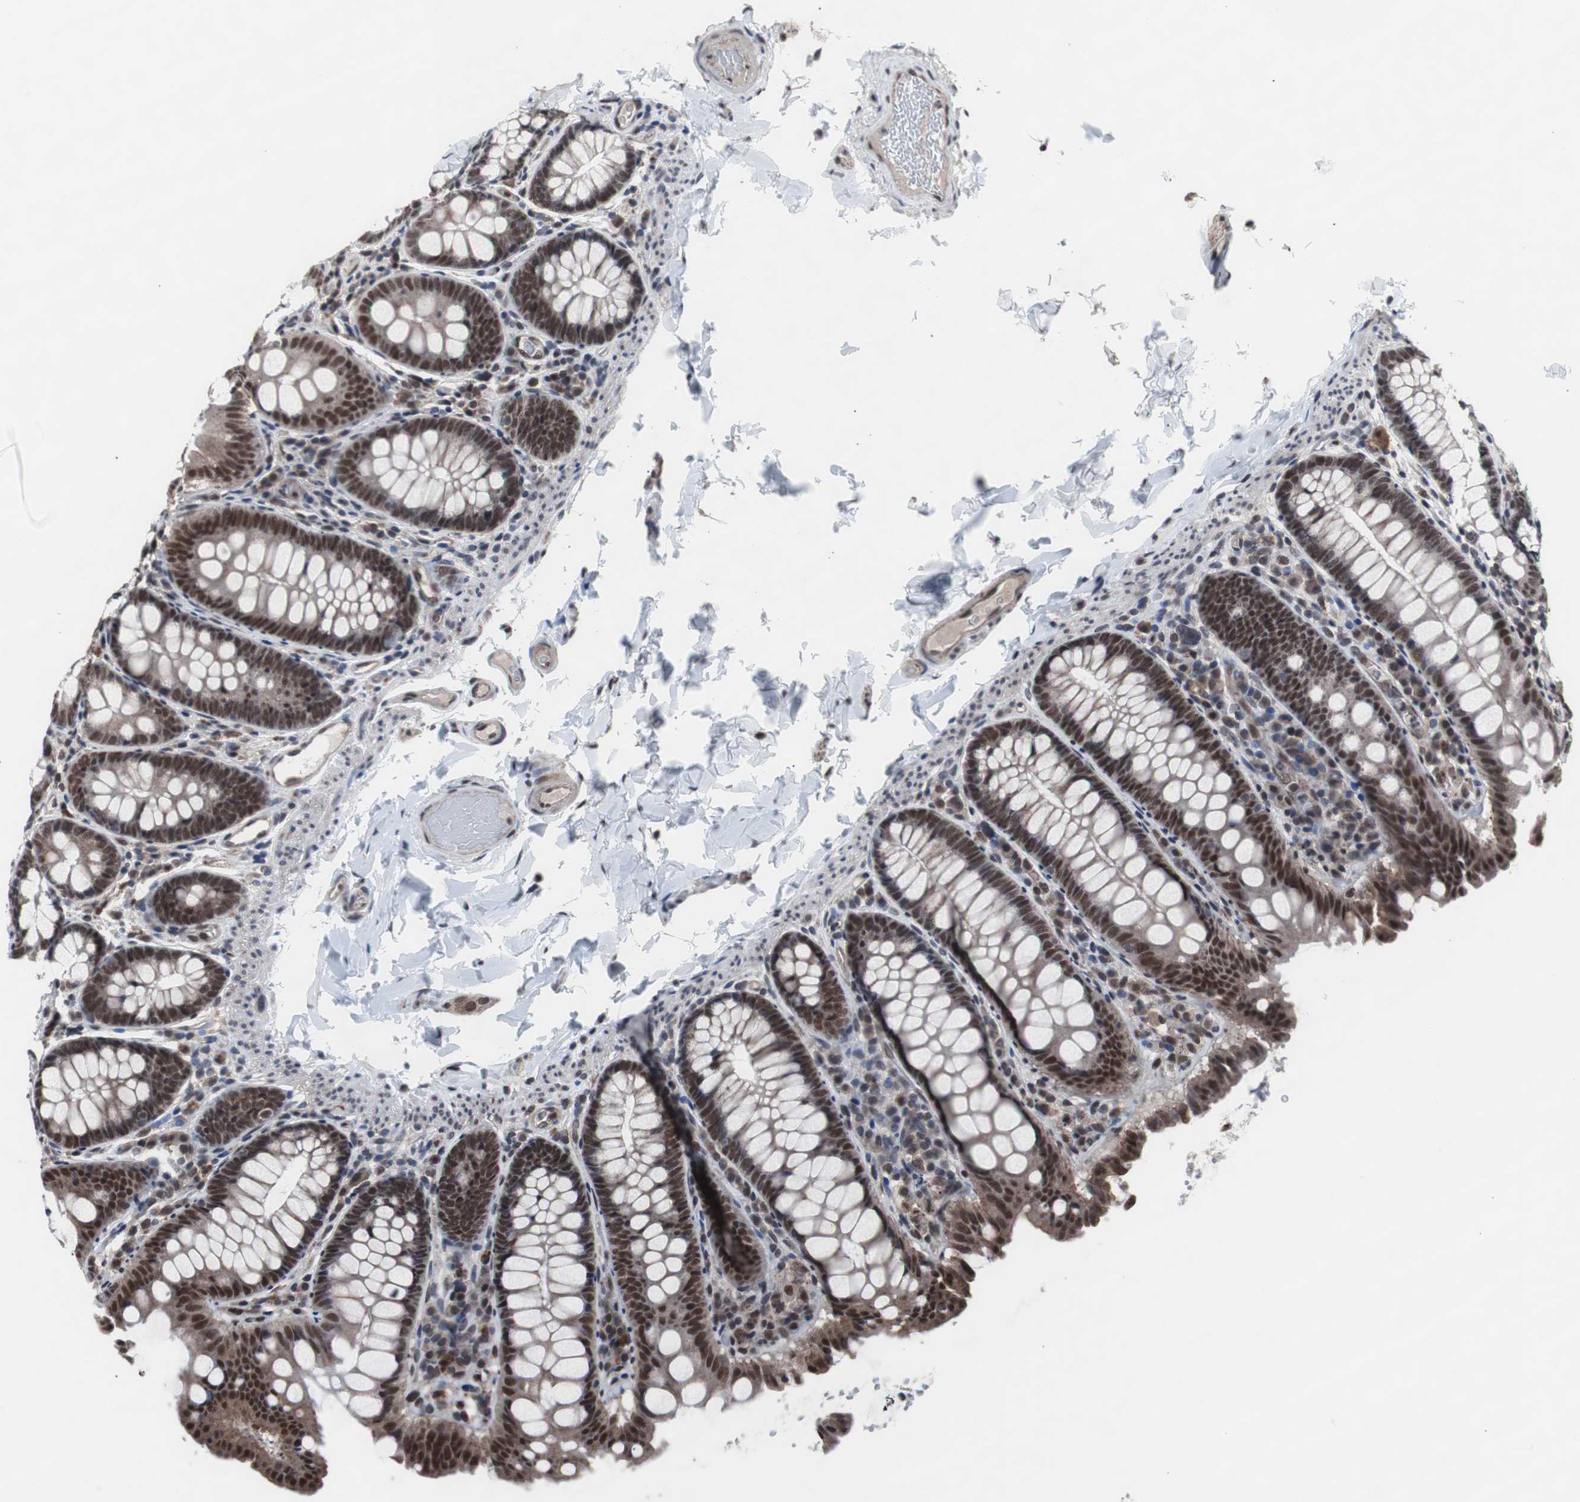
{"staining": {"intensity": "moderate", "quantity": ">75%", "location": "nuclear"}, "tissue": "colon", "cell_type": "Endothelial cells", "image_type": "normal", "snomed": [{"axis": "morphology", "description": "Normal tissue, NOS"}, {"axis": "topography", "description": "Colon"}], "caption": "Brown immunohistochemical staining in benign human colon exhibits moderate nuclear positivity in about >75% of endothelial cells.", "gene": "GTF2F2", "patient": {"sex": "female", "age": 61}}